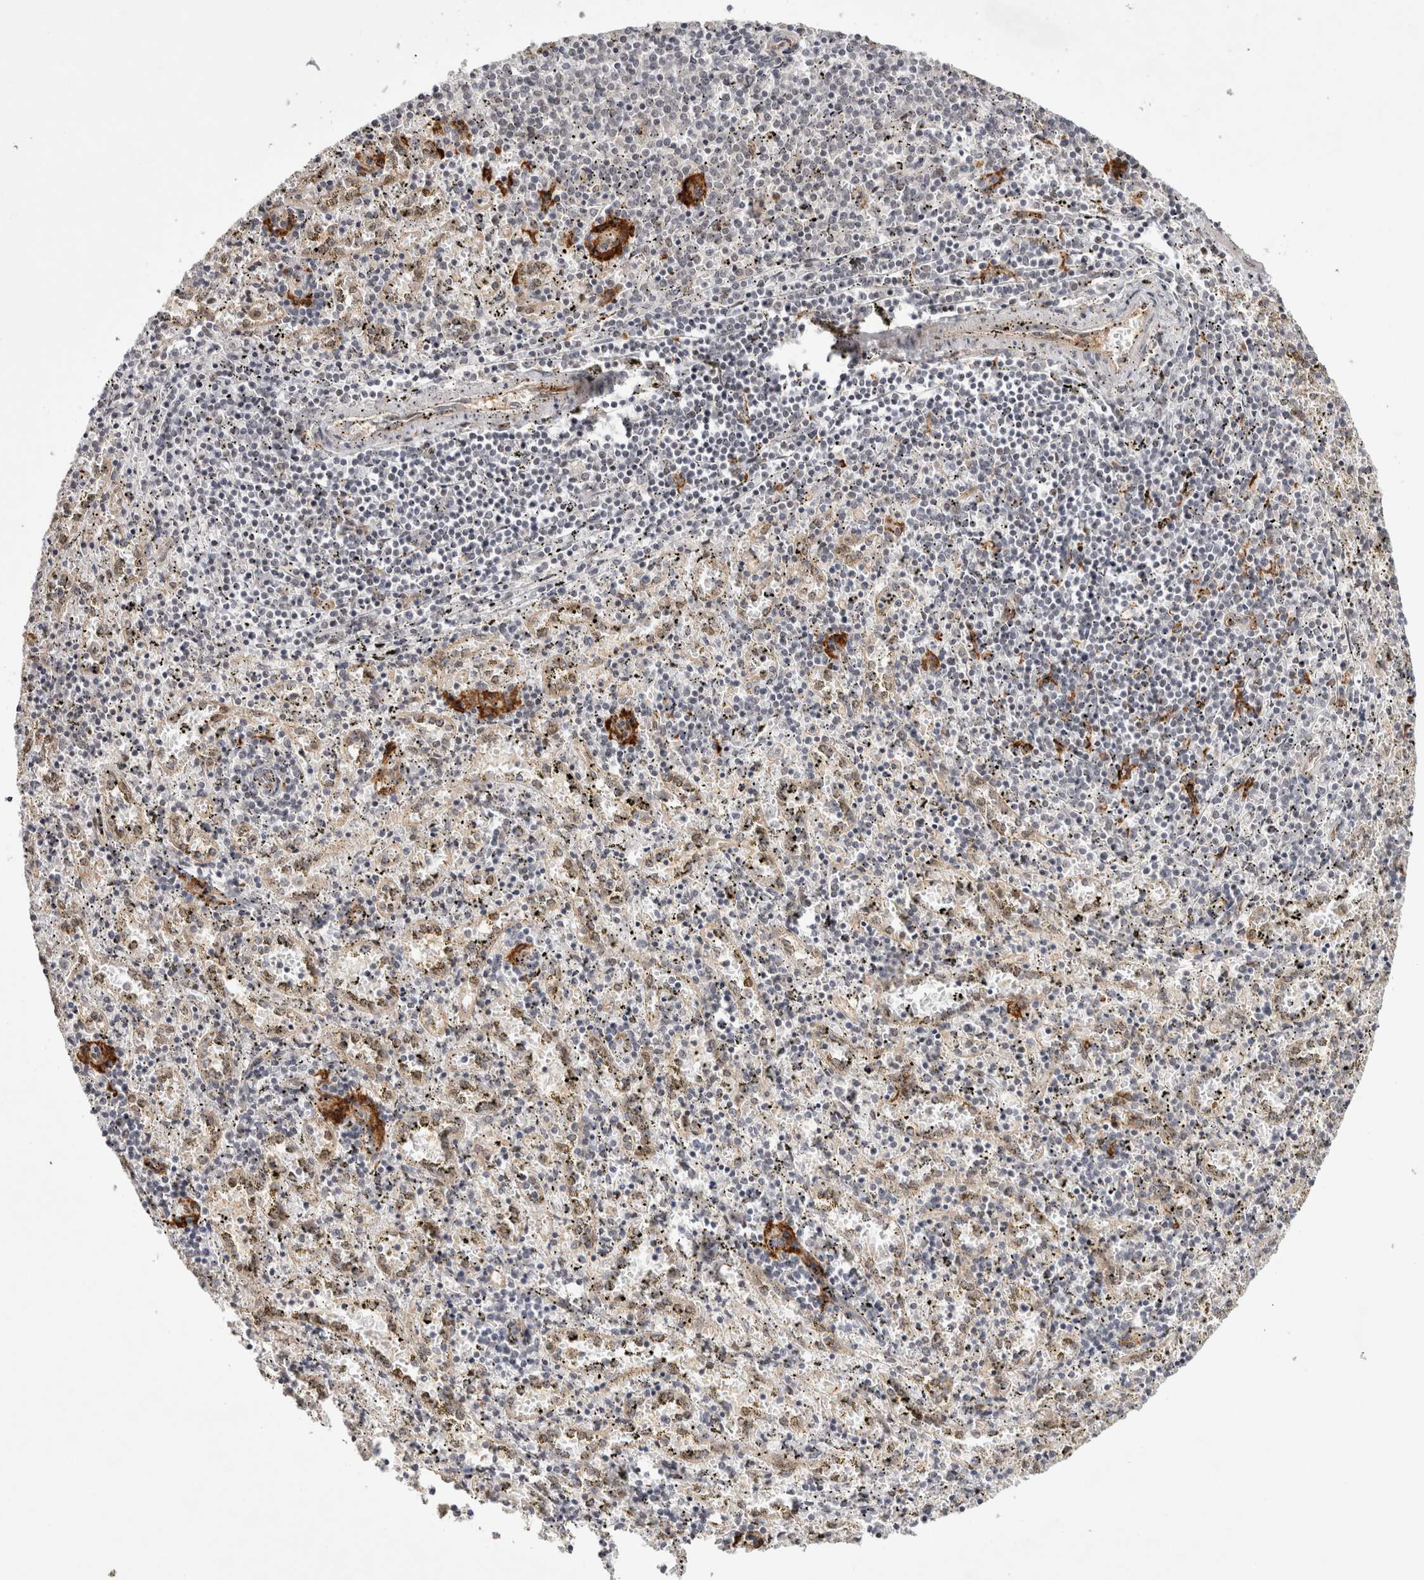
{"staining": {"intensity": "weak", "quantity": "<25%", "location": "nuclear"}, "tissue": "spleen", "cell_type": "Cells in red pulp", "image_type": "normal", "snomed": [{"axis": "morphology", "description": "Normal tissue, NOS"}, {"axis": "topography", "description": "Spleen"}], "caption": "Spleen stained for a protein using IHC reveals no positivity cells in red pulp.", "gene": "ZNF318", "patient": {"sex": "male", "age": 11}}